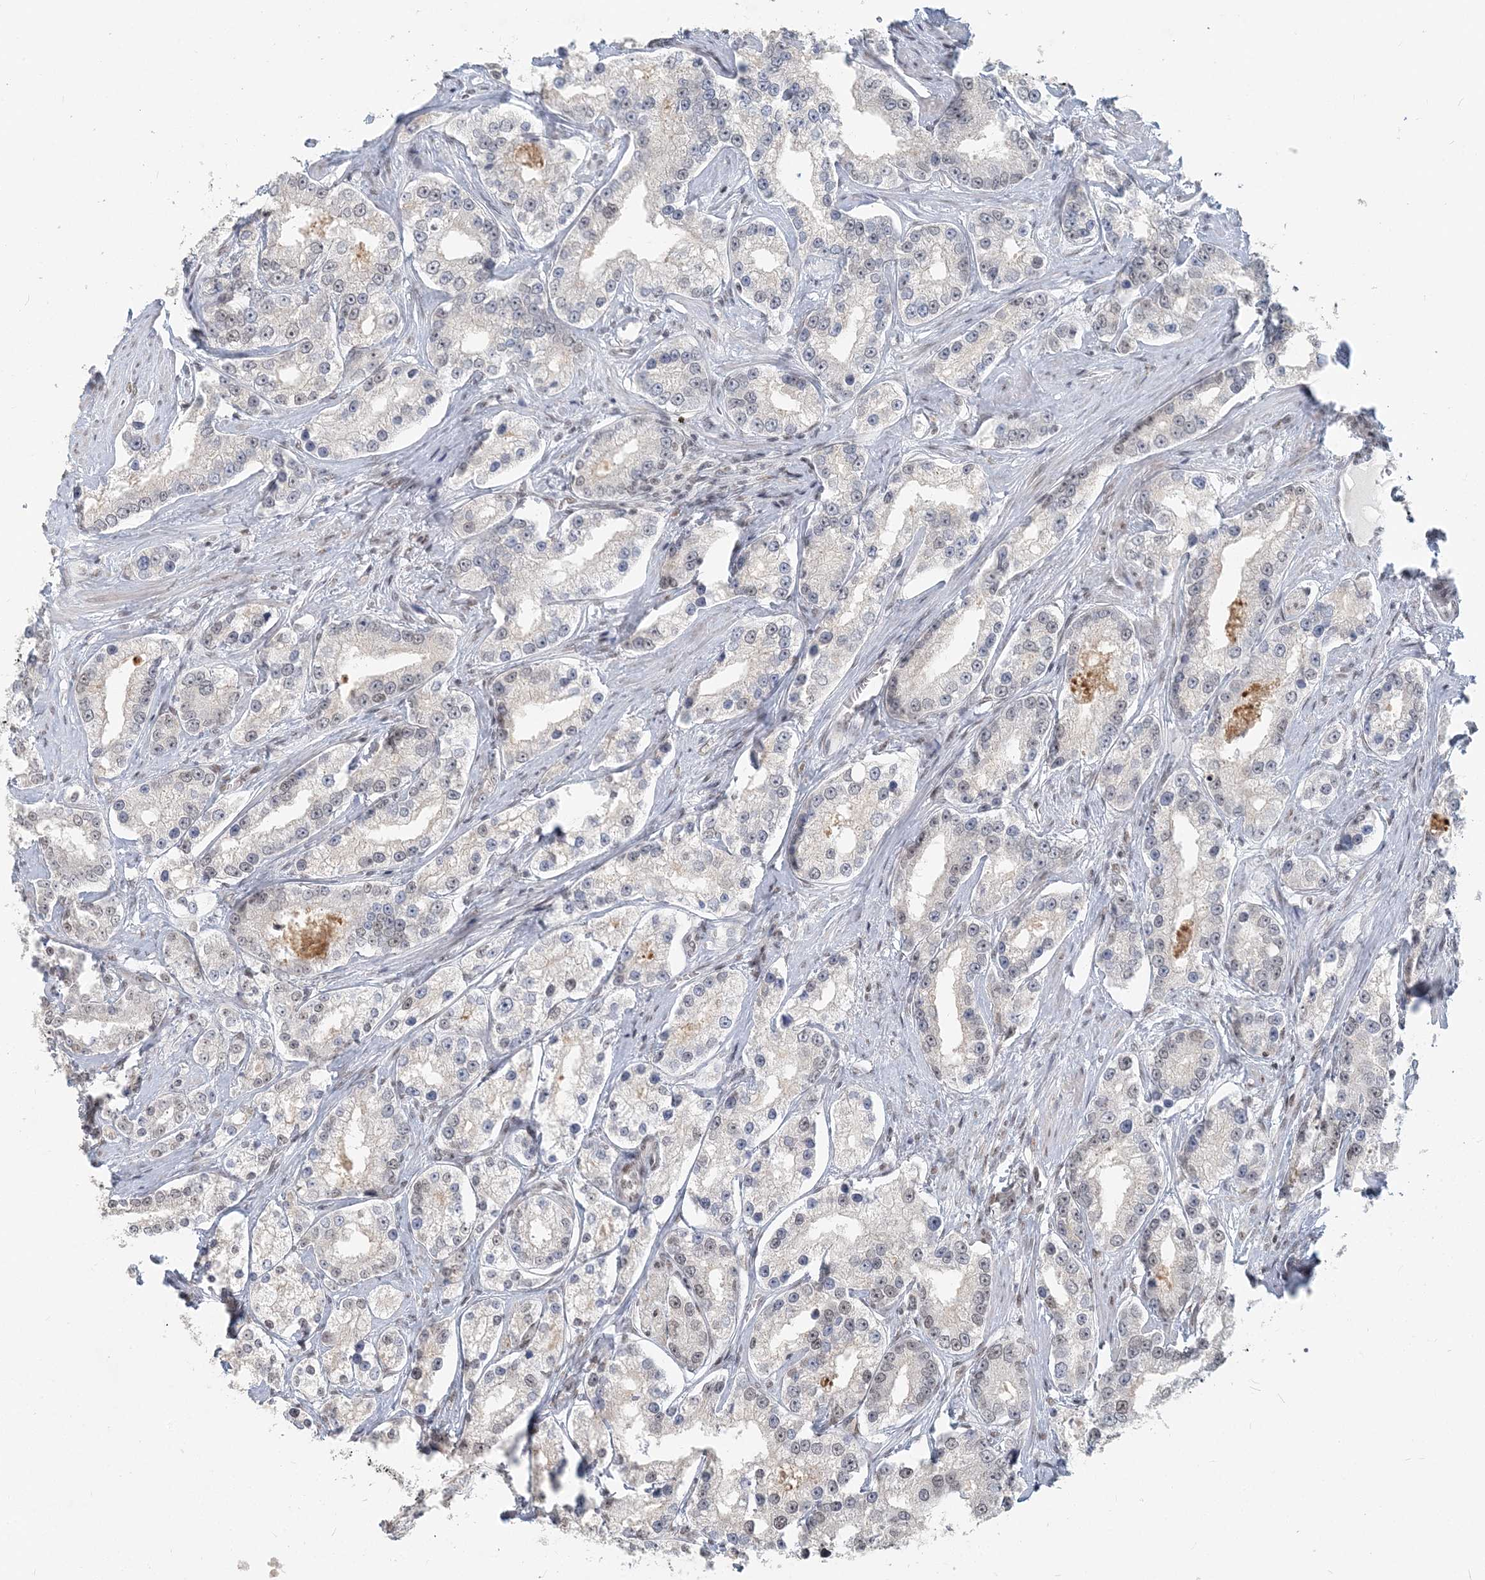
{"staining": {"intensity": "negative", "quantity": "none", "location": "none"}, "tissue": "prostate cancer", "cell_type": "Tumor cells", "image_type": "cancer", "snomed": [{"axis": "morphology", "description": "Normal tissue, NOS"}, {"axis": "morphology", "description": "Adenocarcinoma, High grade"}, {"axis": "topography", "description": "Prostate"}], "caption": "Immunohistochemistry of prostate cancer shows no positivity in tumor cells.", "gene": "BAZ1B", "patient": {"sex": "male", "age": 83}}